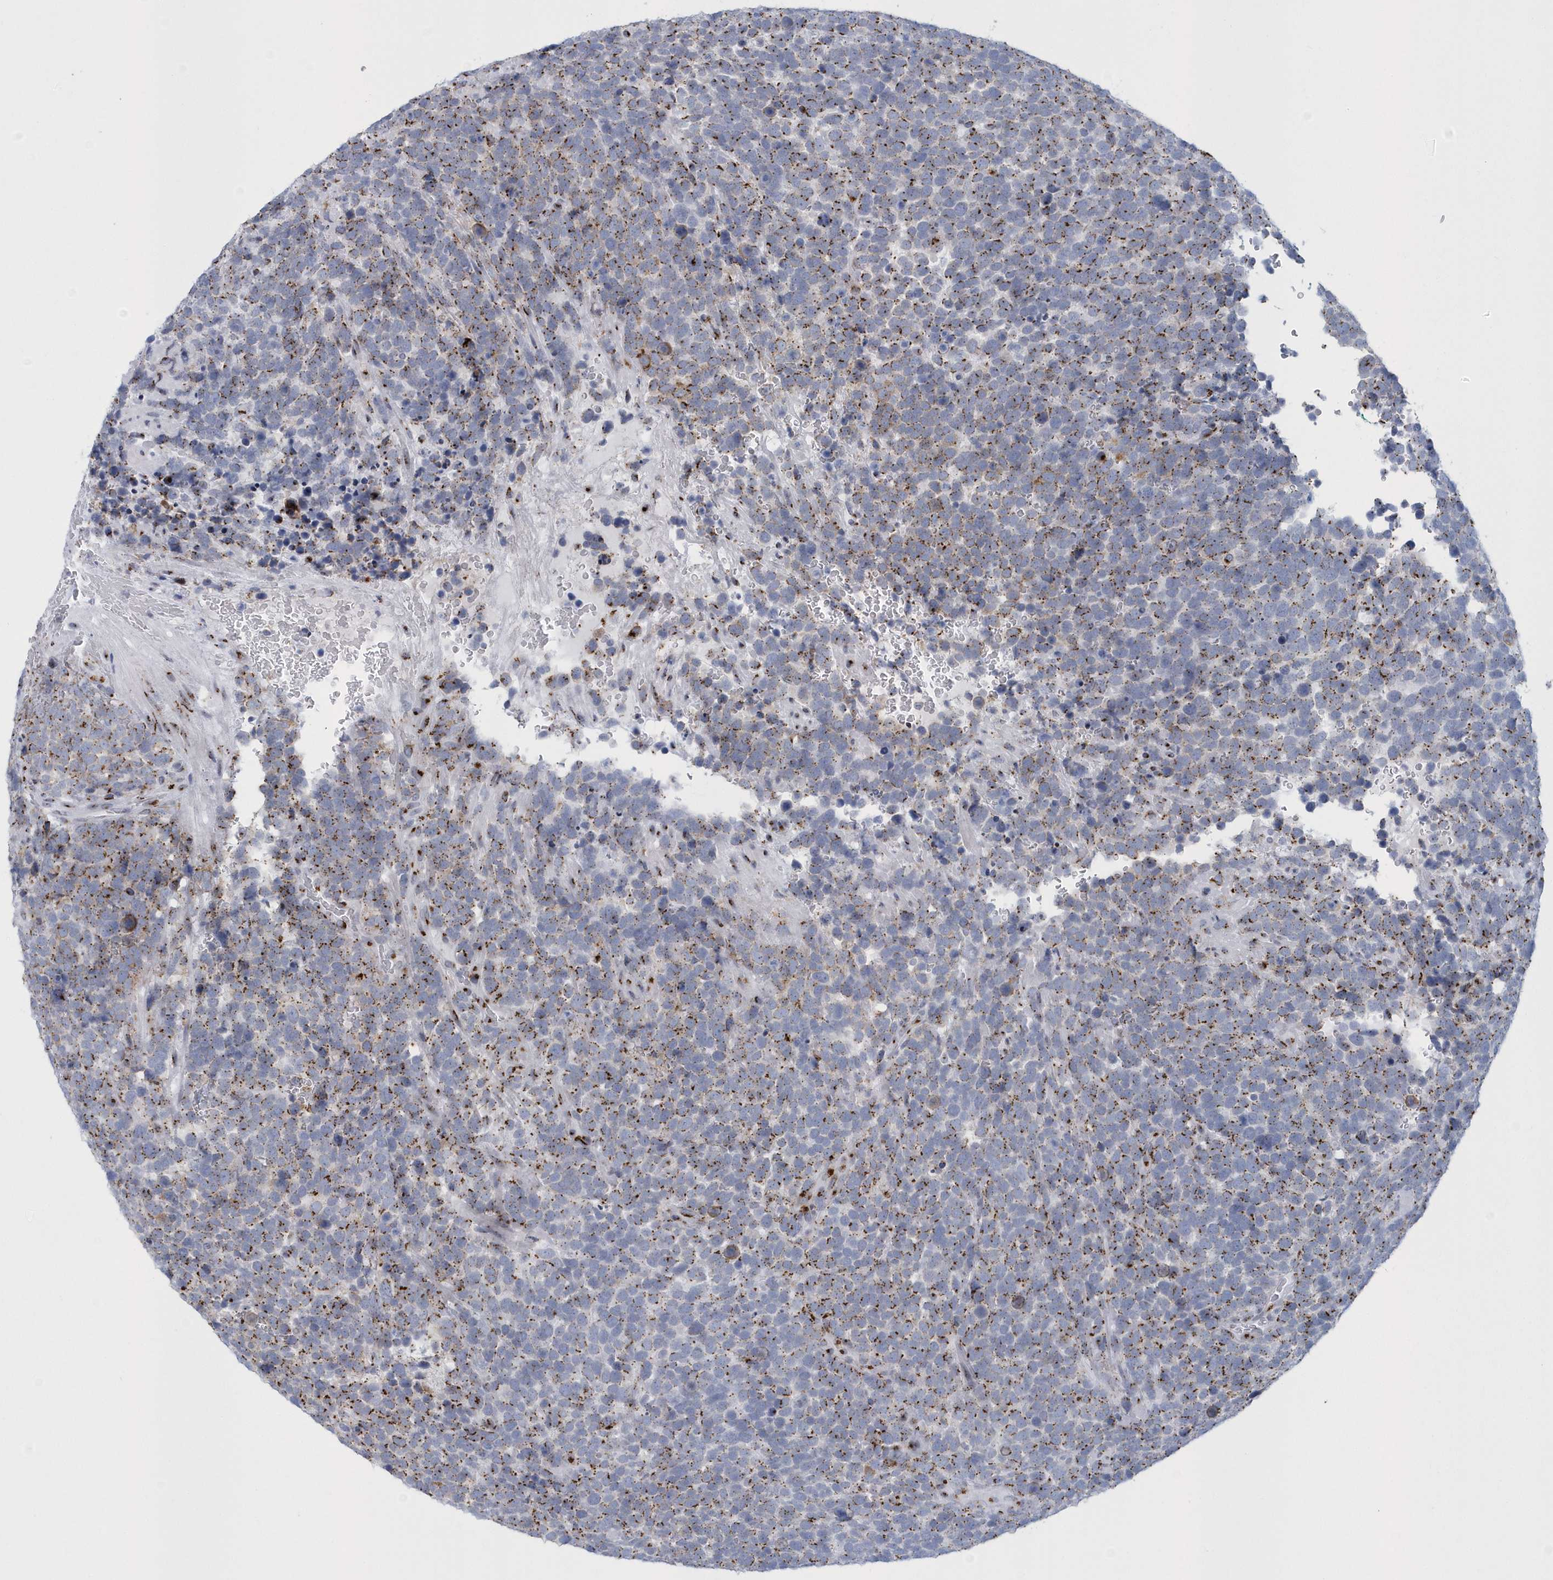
{"staining": {"intensity": "moderate", "quantity": "25%-75%", "location": "cytoplasmic/membranous"}, "tissue": "urothelial cancer", "cell_type": "Tumor cells", "image_type": "cancer", "snomed": [{"axis": "morphology", "description": "Urothelial carcinoma, High grade"}, {"axis": "topography", "description": "Urinary bladder"}], "caption": "Urothelial cancer tissue shows moderate cytoplasmic/membranous positivity in about 25%-75% of tumor cells", "gene": "SLX9", "patient": {"sex": "female", "age": 82}}